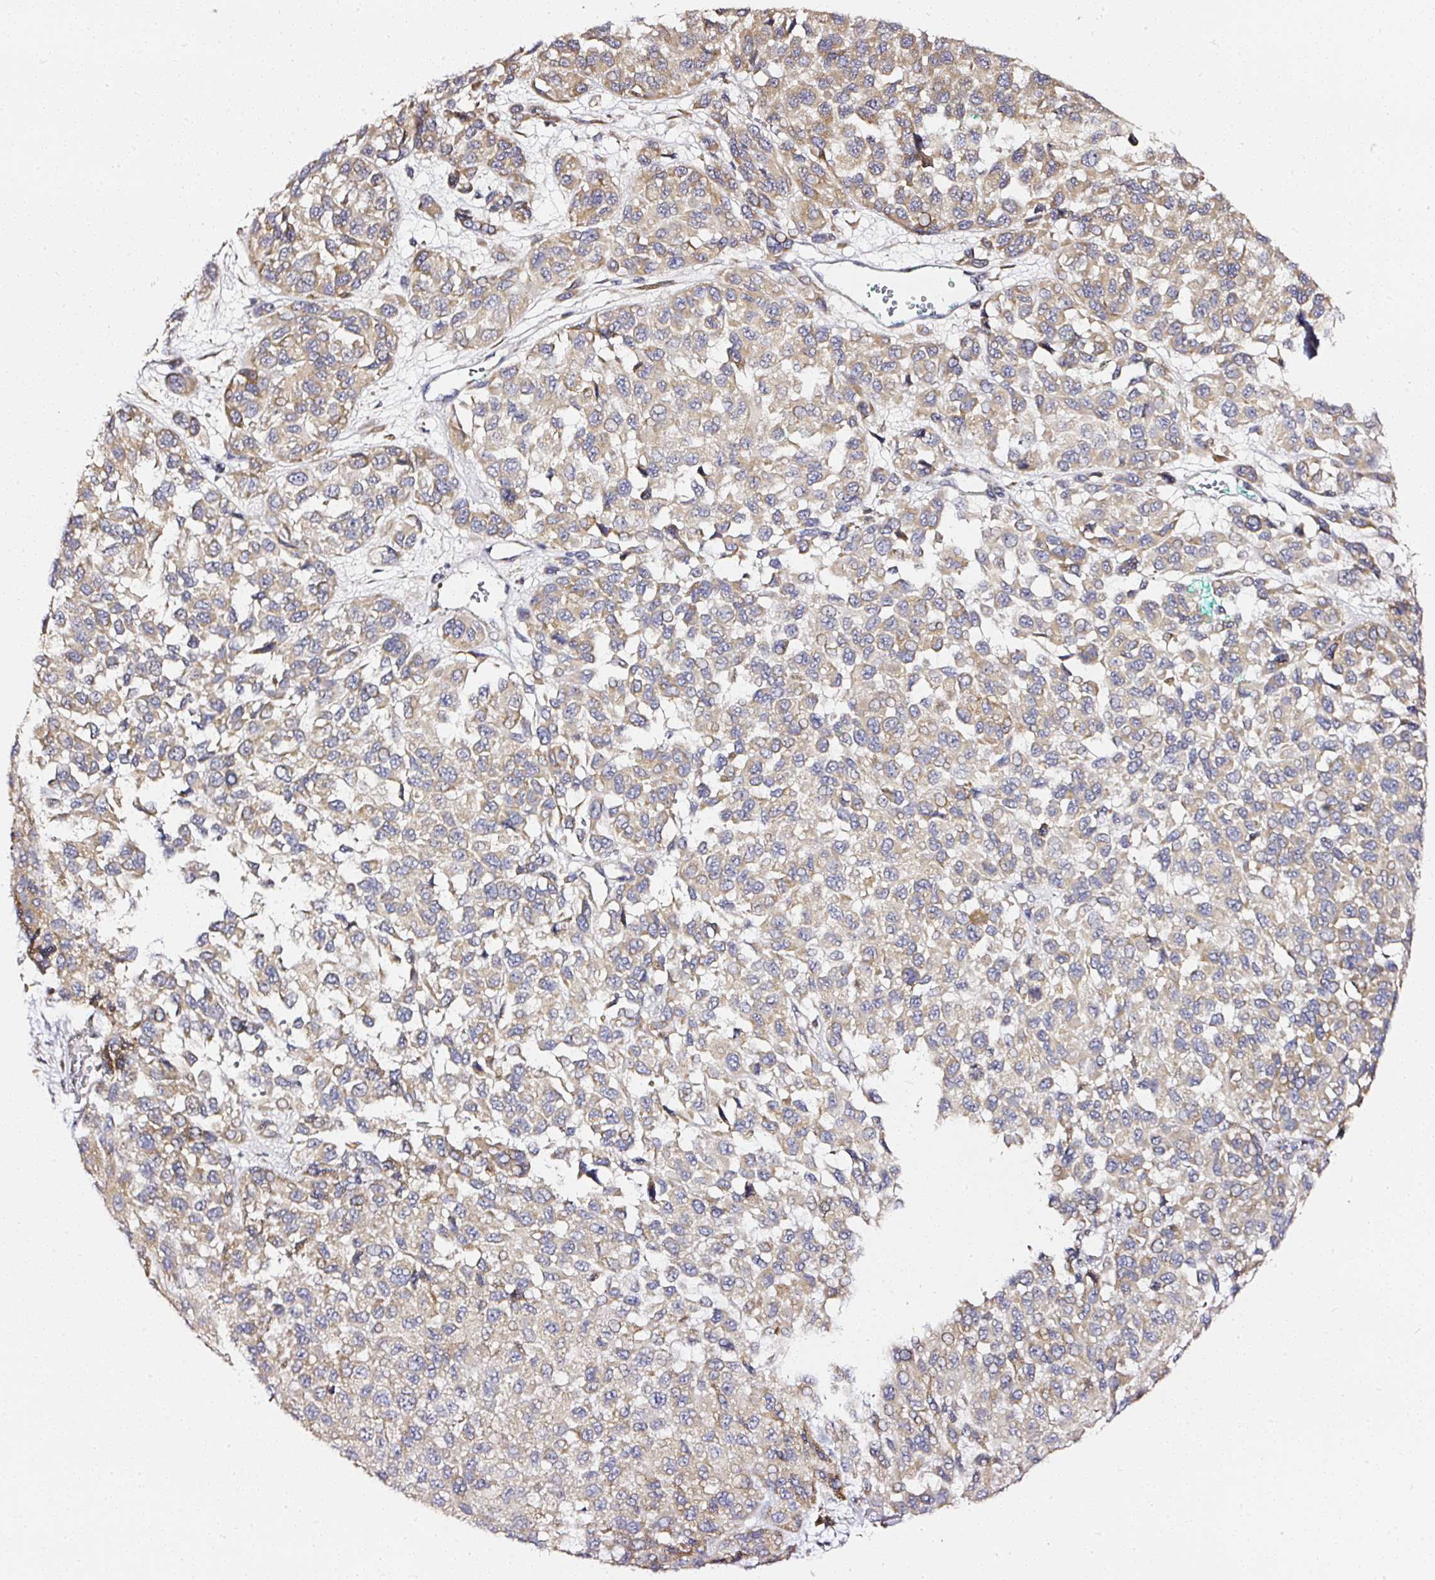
{"staining": {"intensity": "weak", "quantity": ">75%", "location": "cytoplasmic/membranous"}, "tissue": "melanoma", "cell_type": "Tumor cells", "image_type": "cancer", "snomed": [{"axis": "morphology", "description": "Malignant melanoma, NOS"}, {"axis": "topography", "description": "Skin"}], "caption": "Malignant melanoma tissue exhibits weak cytoplasmic/membranous positivity in approximately >75% of tumor cells", "gene": "NTRK1", "patient": {"sex": "male", "age": 62}}